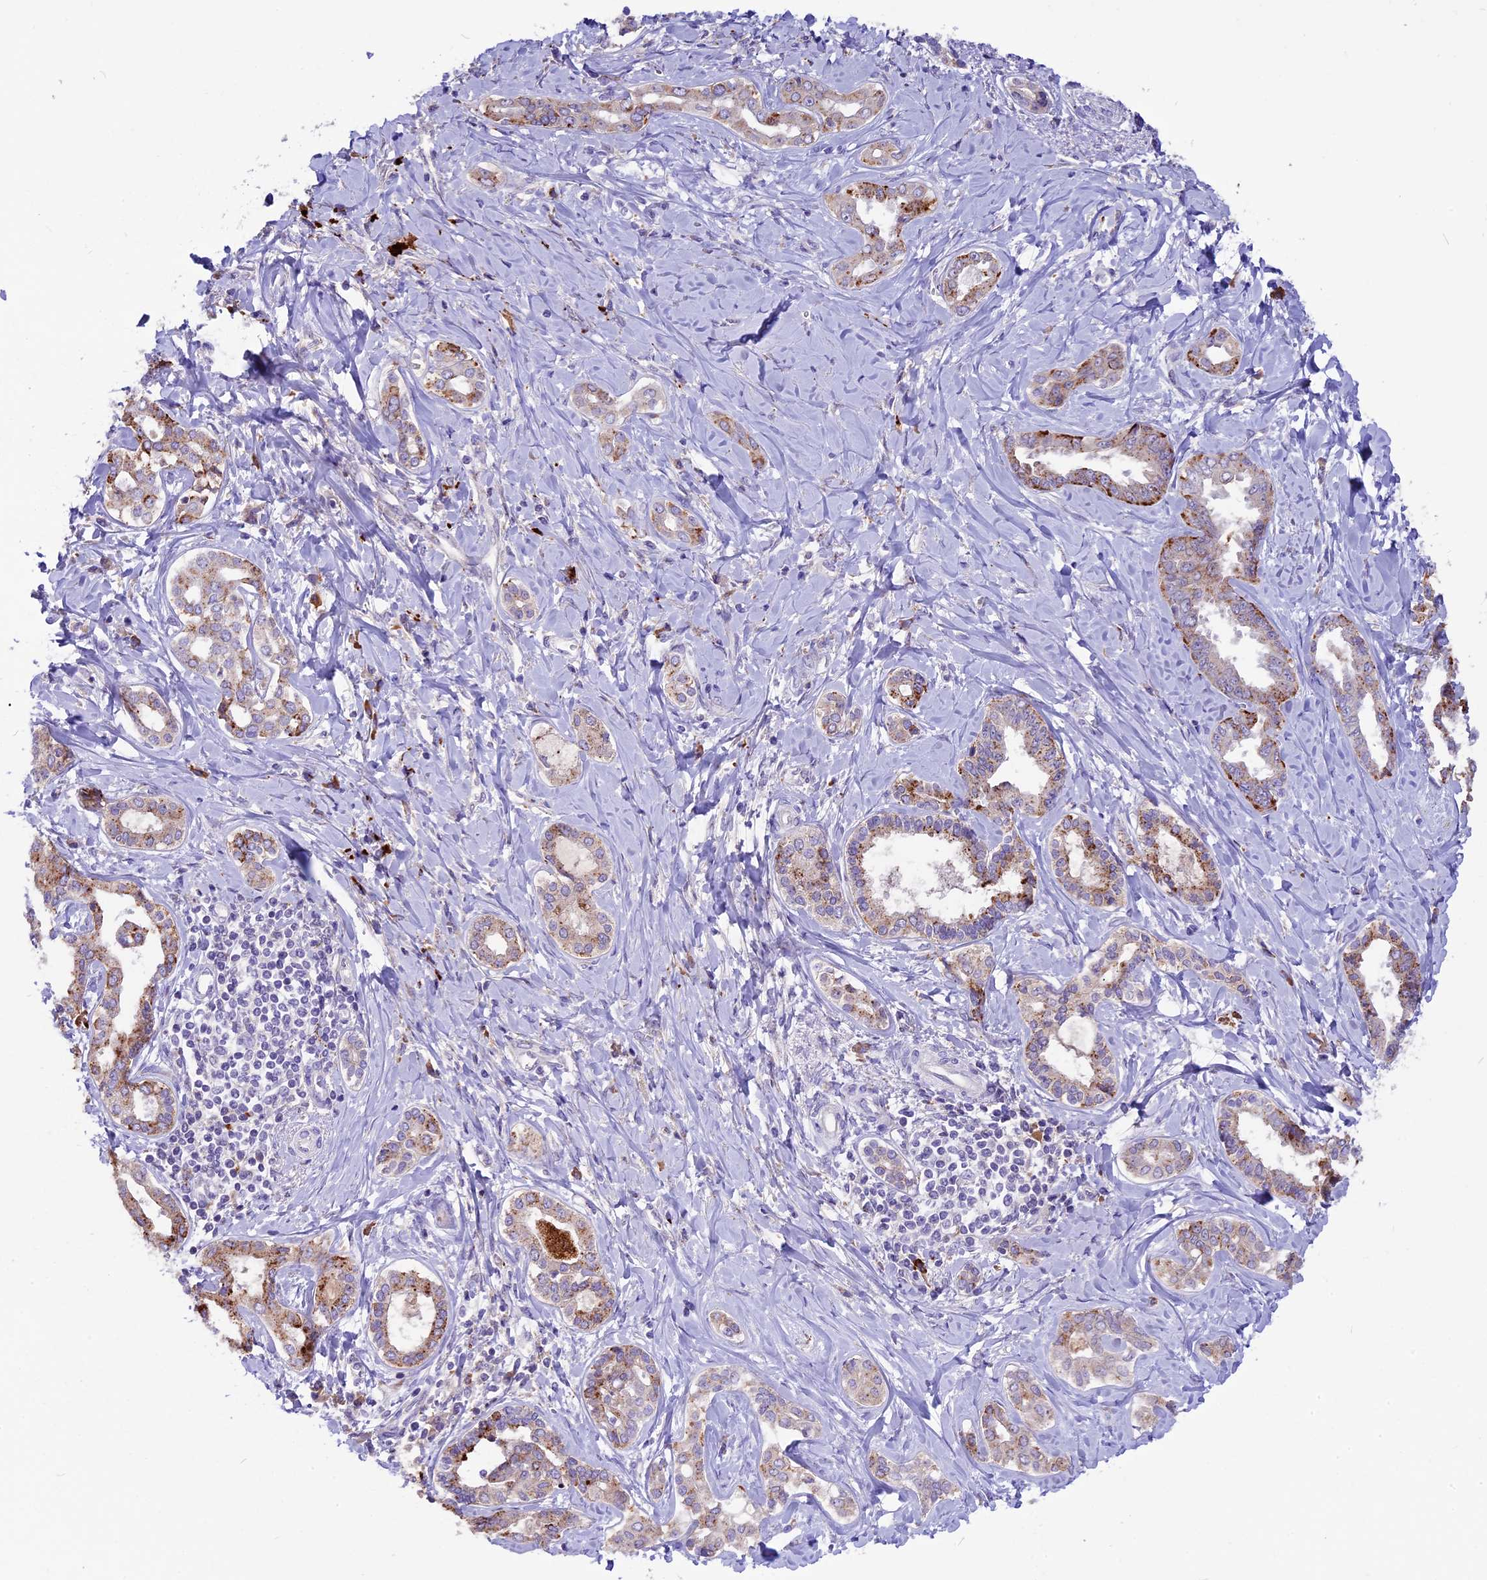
{"staining": {"intensity": "moderate", "quantity": "25%-75%", "location": "cytoplasmic/membranous"}, "tissue": "liver cancer", "cell_type": "Tumor cells", "image_type": "cancer", "snomed": [{"axis": "morphology", "description": "Cholangiocarcinoma"}, {"axis": "topography", "description": "Liver"}], "caption": "This histopathology image displays immunohistochemistry staining of human liver cancer (cholangiocarcinoma), with medium moderate cytoplasmic/membranous expression in approximately 25%-75% of tumor cells.", "gene": "THRSP", "patient": {"sex": "female", "age": 77}}